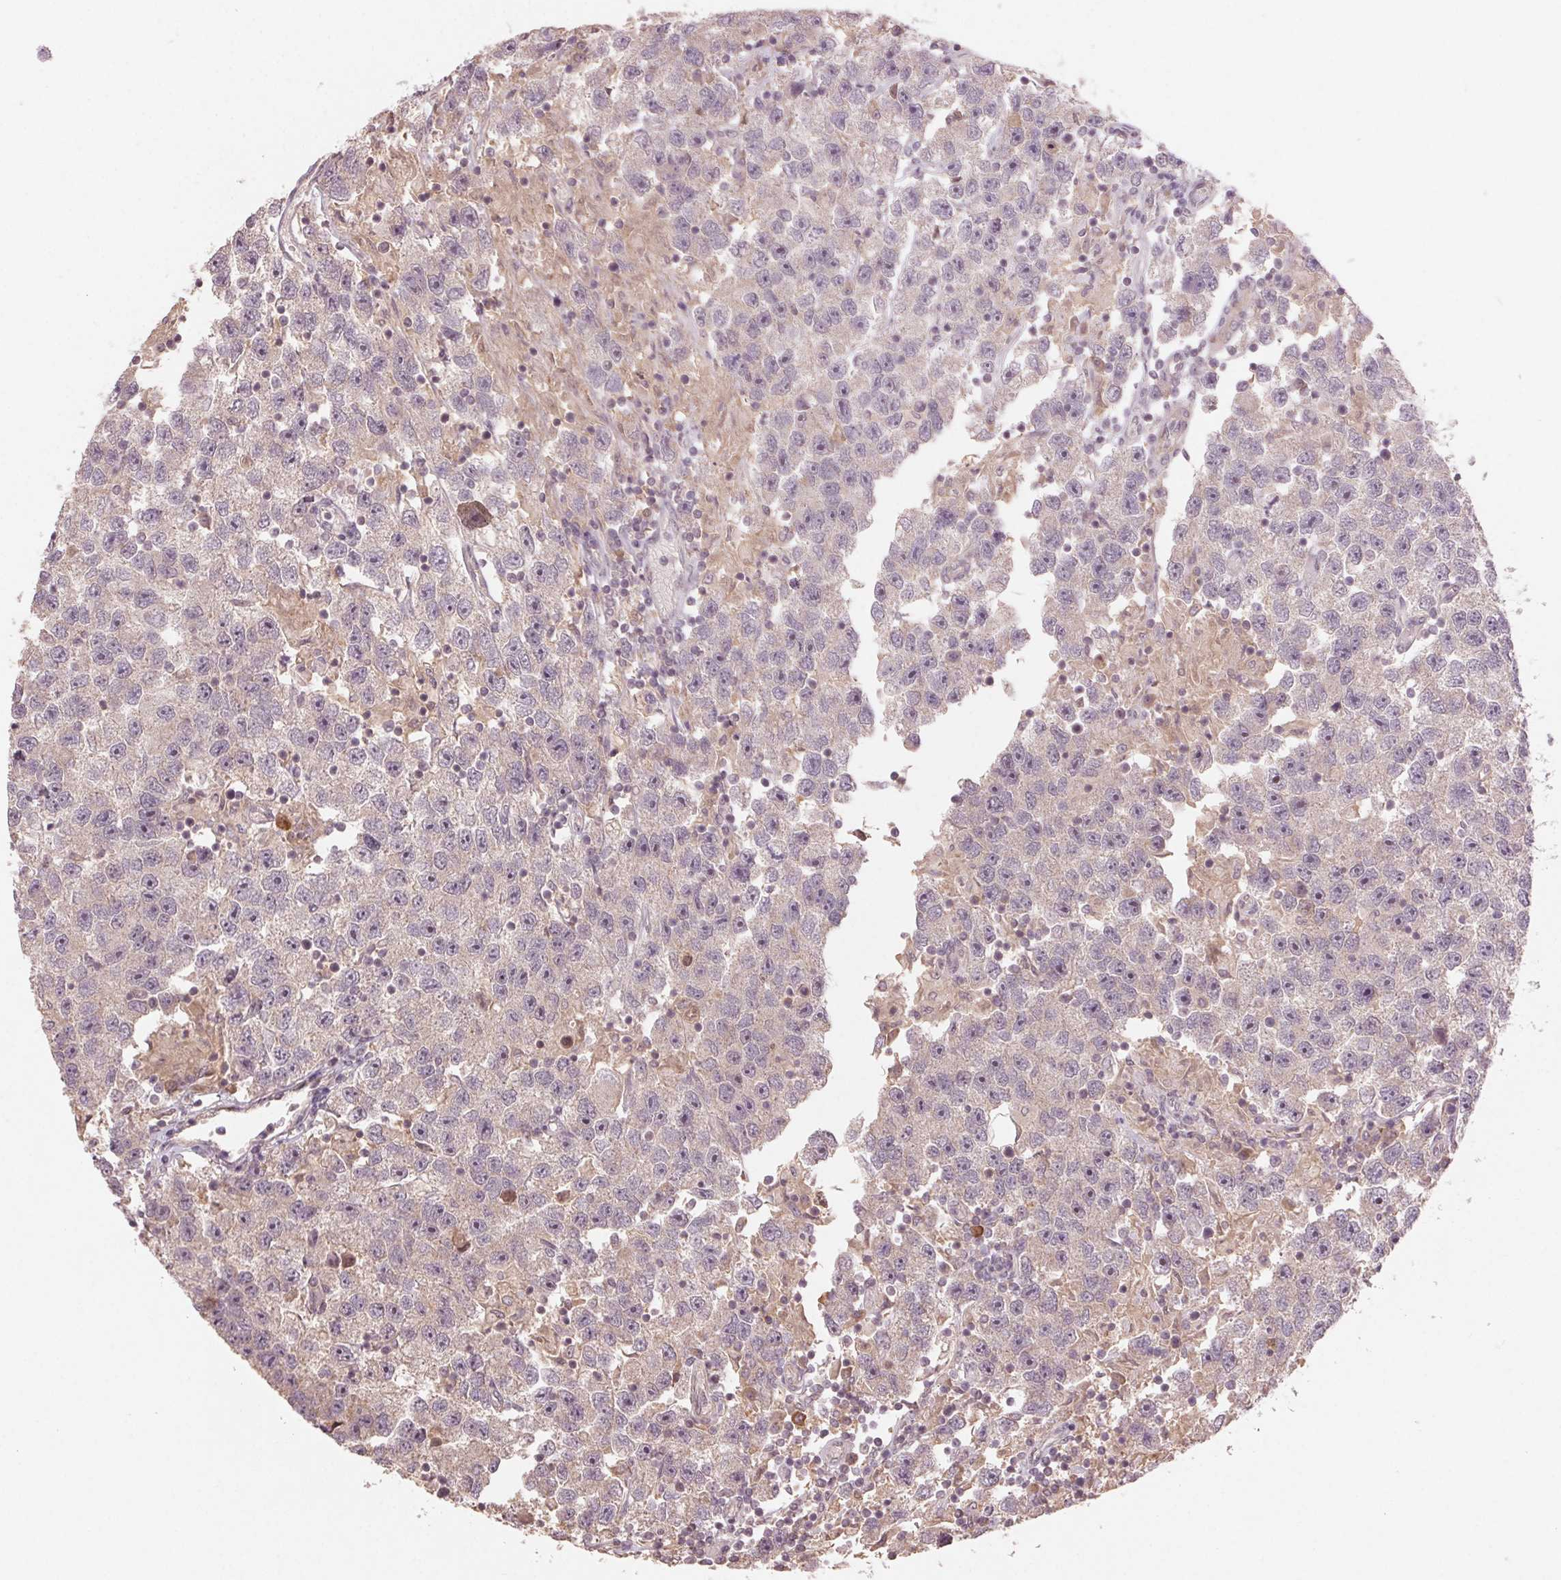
{"staining": {"intensity": "weak", "quantity": "<25%", "location": "cytoplasmic/membranous"}, "tissue": "testis cancer", "cell_type": "Tumor cells", "image_type": "cancer", "snomed": [{"axis": "morphology", "description": "Seminoma, NOS"}, {"axis": "topography", "description": "Testis"}], "caption": "This histopathology image is of seminoma (testis) stained with immunohistochemistry (IHC) to label a protein in brown with the nuclei are counter-stained blue. There is no staining in tumor cells. Brightfield microscopy of IHC stained with DAB (3,3'-diaminobenzidine) (brown) and hematoxylin (blue), captured at high magnification.", "gene": "SMLR1", "patient": {"sex": "male", "age": 26}}